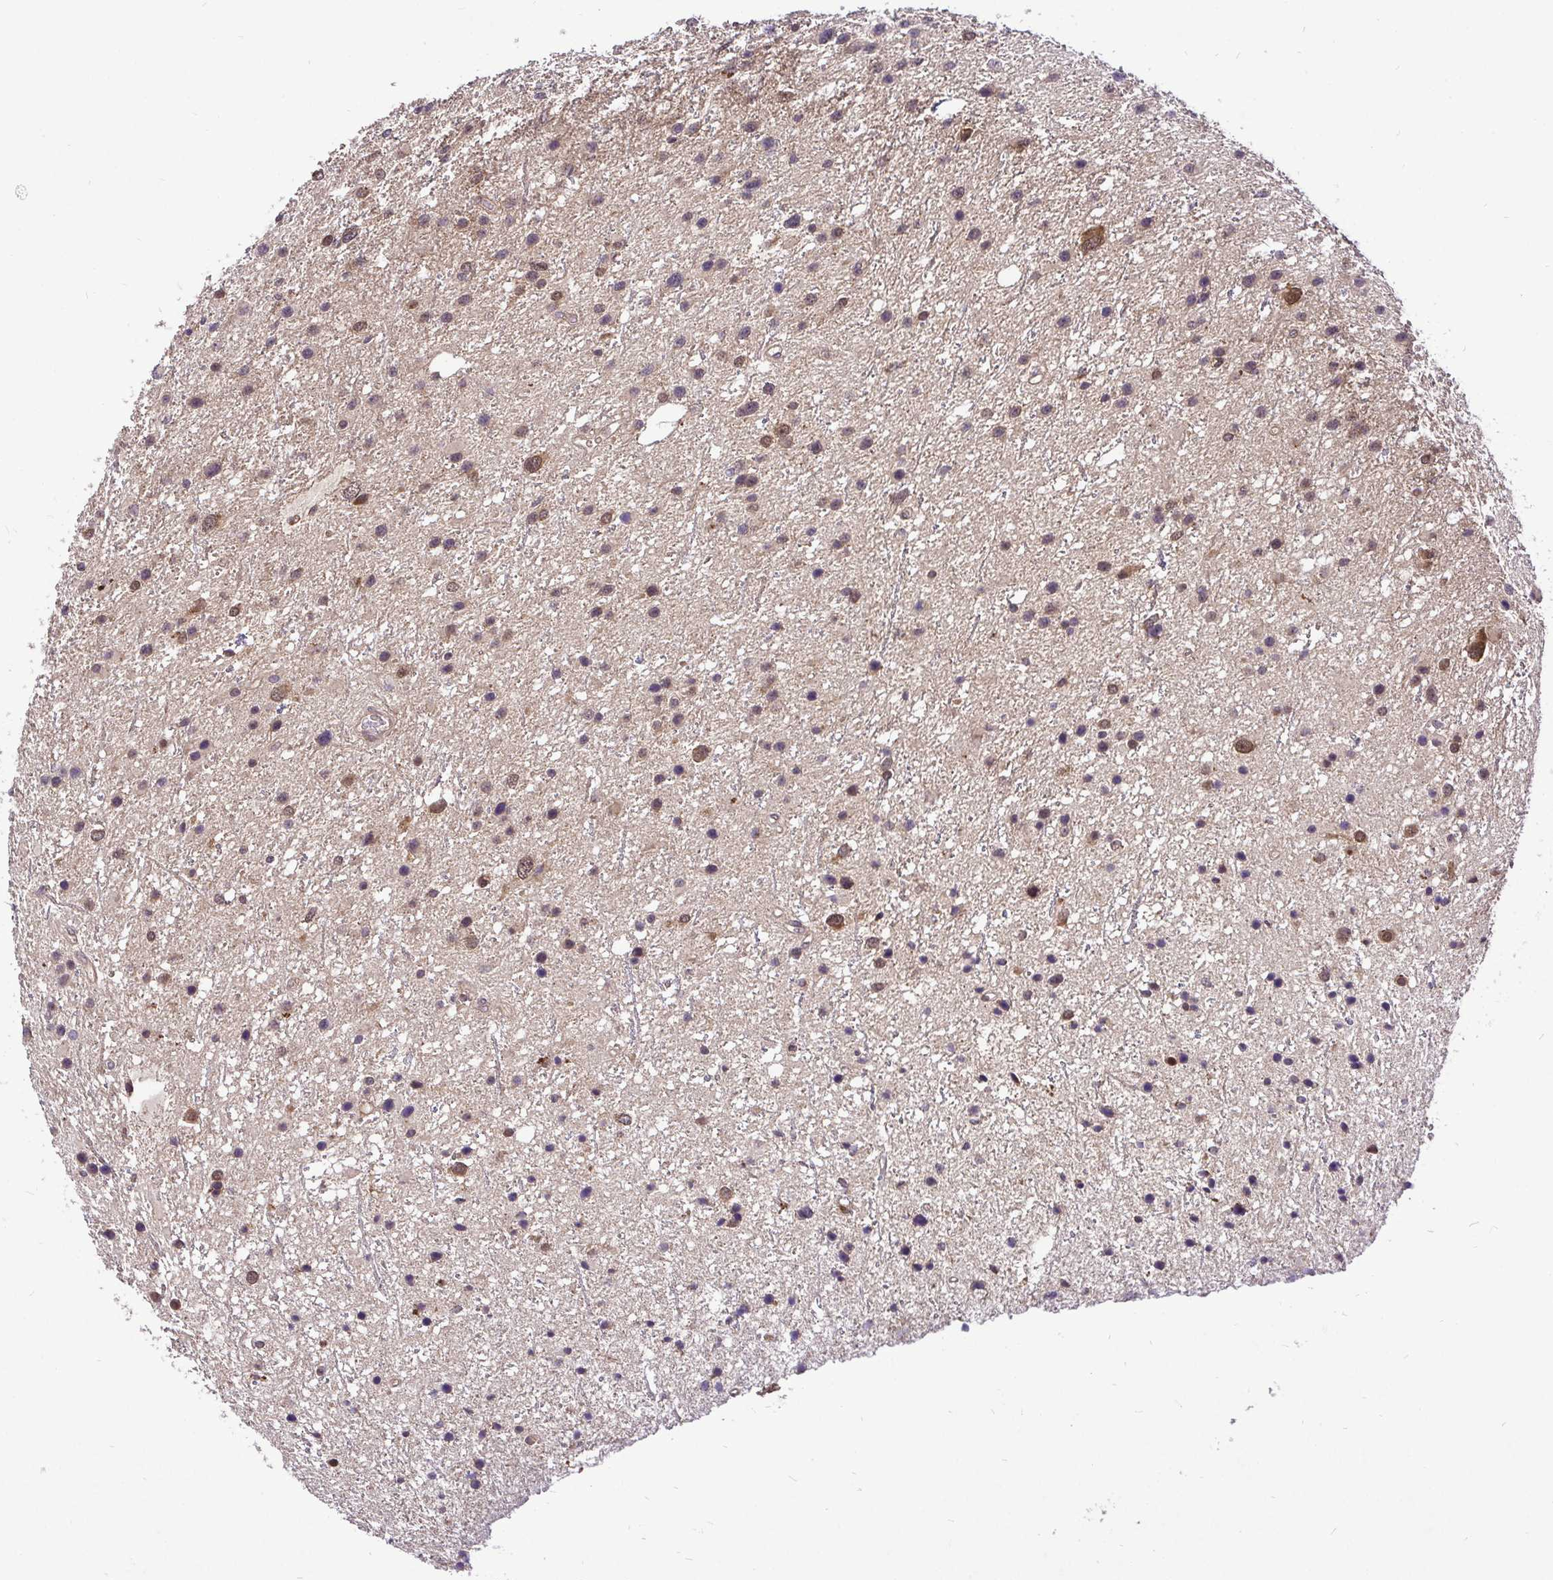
{"staining": {"intensity": "moderate", "quantity": "<25%", "location": "cytoplasmic/membranous,nuclear"}, "tissue": "glioma", "cell_type": "Tumor cells", "image_type": "cancer", "snomed": [{"axis": "morphology", "description": "Glioma, malignant, Low grade"}, {"axis": "topography", "description": "Brain"}], "caption": "Protein expression analysis of glioma demonstrates moderate cytoplasmic/membranous and nuclear expression in about <25% of tumor cells. (Stains: DAB in brown, nuclei in blue, Microscopy: brightfield microscopy at high magnification).", "gene": "UBE2M", "patient": {"sex": "female", "age": 32}}